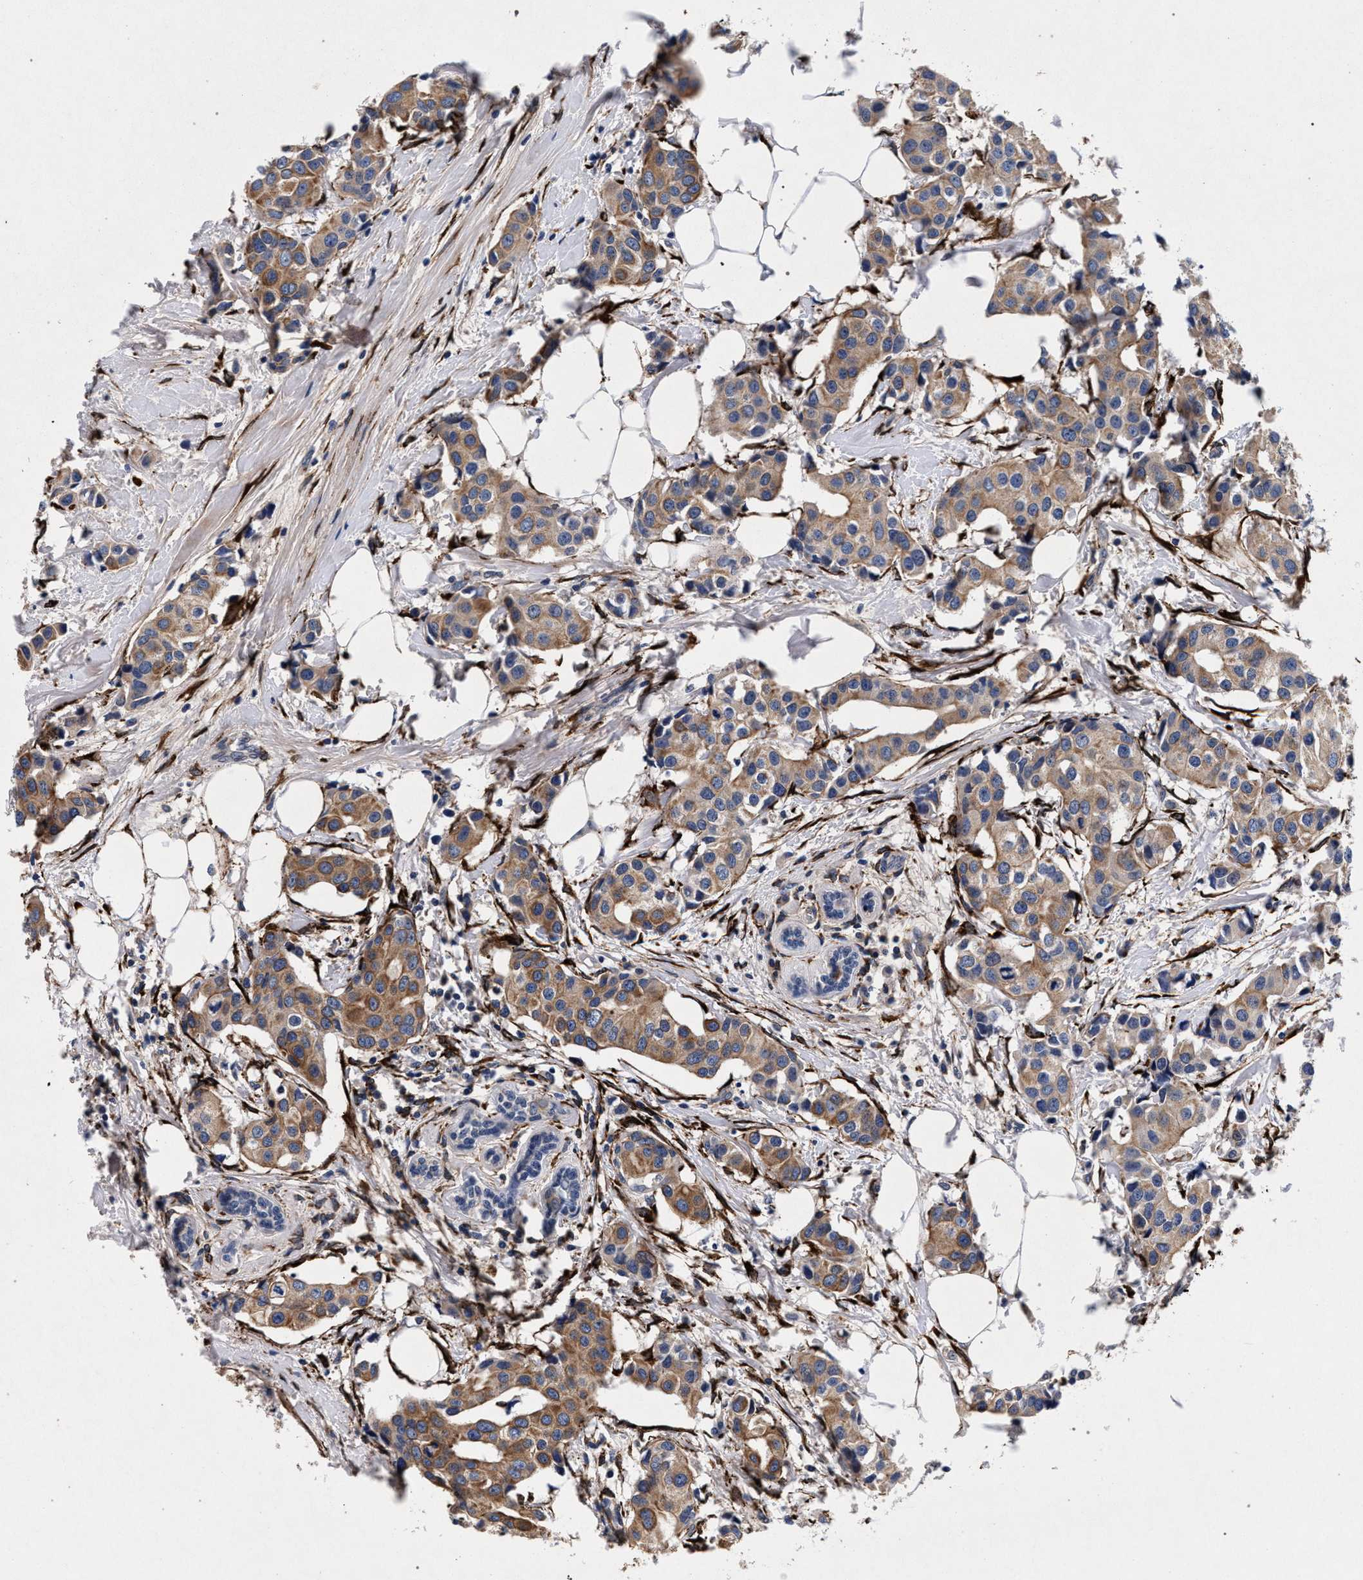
{"staining": {"intensity": "moderate", "quantity": ">75%", "location": "cytoplasmic/membranous"}, "tissue": "breast cancer", "cell_type": "Tumor cells", "image_type": "cancer", "snomed": [{"axis": "morphology", "description": "Normal tissue, NOS"}, {"axis": "morphology", "description": "Duct carcinoma"}, {"axis": "topography", "description": "Breast"}], "caption": "Immunohistochemistry (IHC) histopathology image of breast cancer stained for a protein (brown), which reveals medium levels of moderate cytoplasmic/membranous expression in approximately >75% of tumor cells.", "gene": "NEK7", "patient": {"sex": "female", "age": 39}}